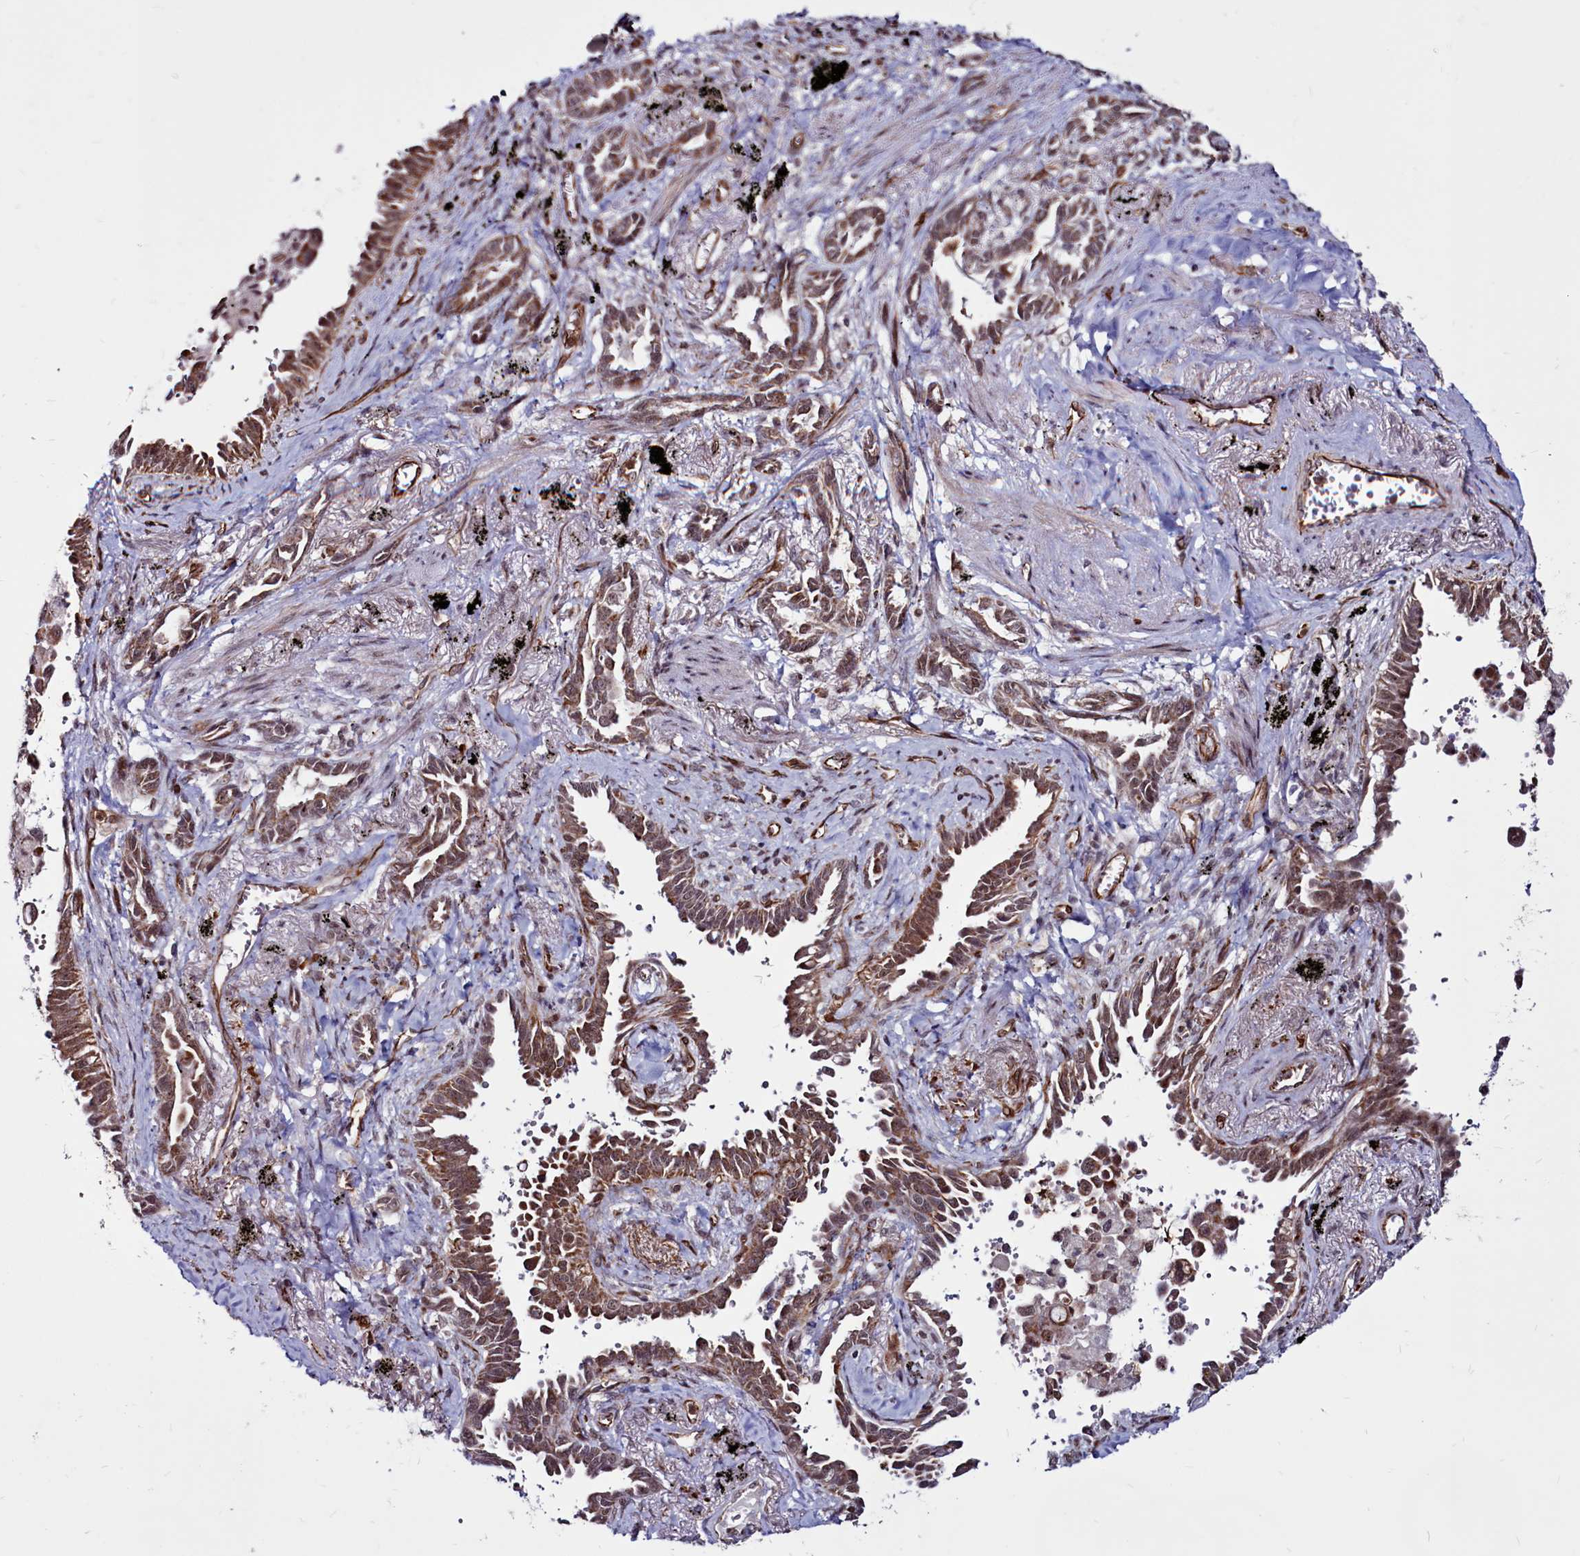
{"staining": {"intensity": "moderate", "quantity": ">75%", "location": "cytoplasmic/membranous,nuclear"}, "tissue": "lung cancer", "cell_type": "Tumor cells", "image_type": "cancer", "snomed": [{"axis": "morphology", "description": "Adenocarcinoma, NOS"}, {"axis": "topography", "description": "Lung"}], "caption": "There is medium levels of moderate cytoplasmic/membranous and nuclear expression in tumor cells of lung adenocarcinoma, as demonstrated by immunohistochemical staining (brown color).", "gene": "CLK3", "patient": {"sex": "male", "age": 67}}